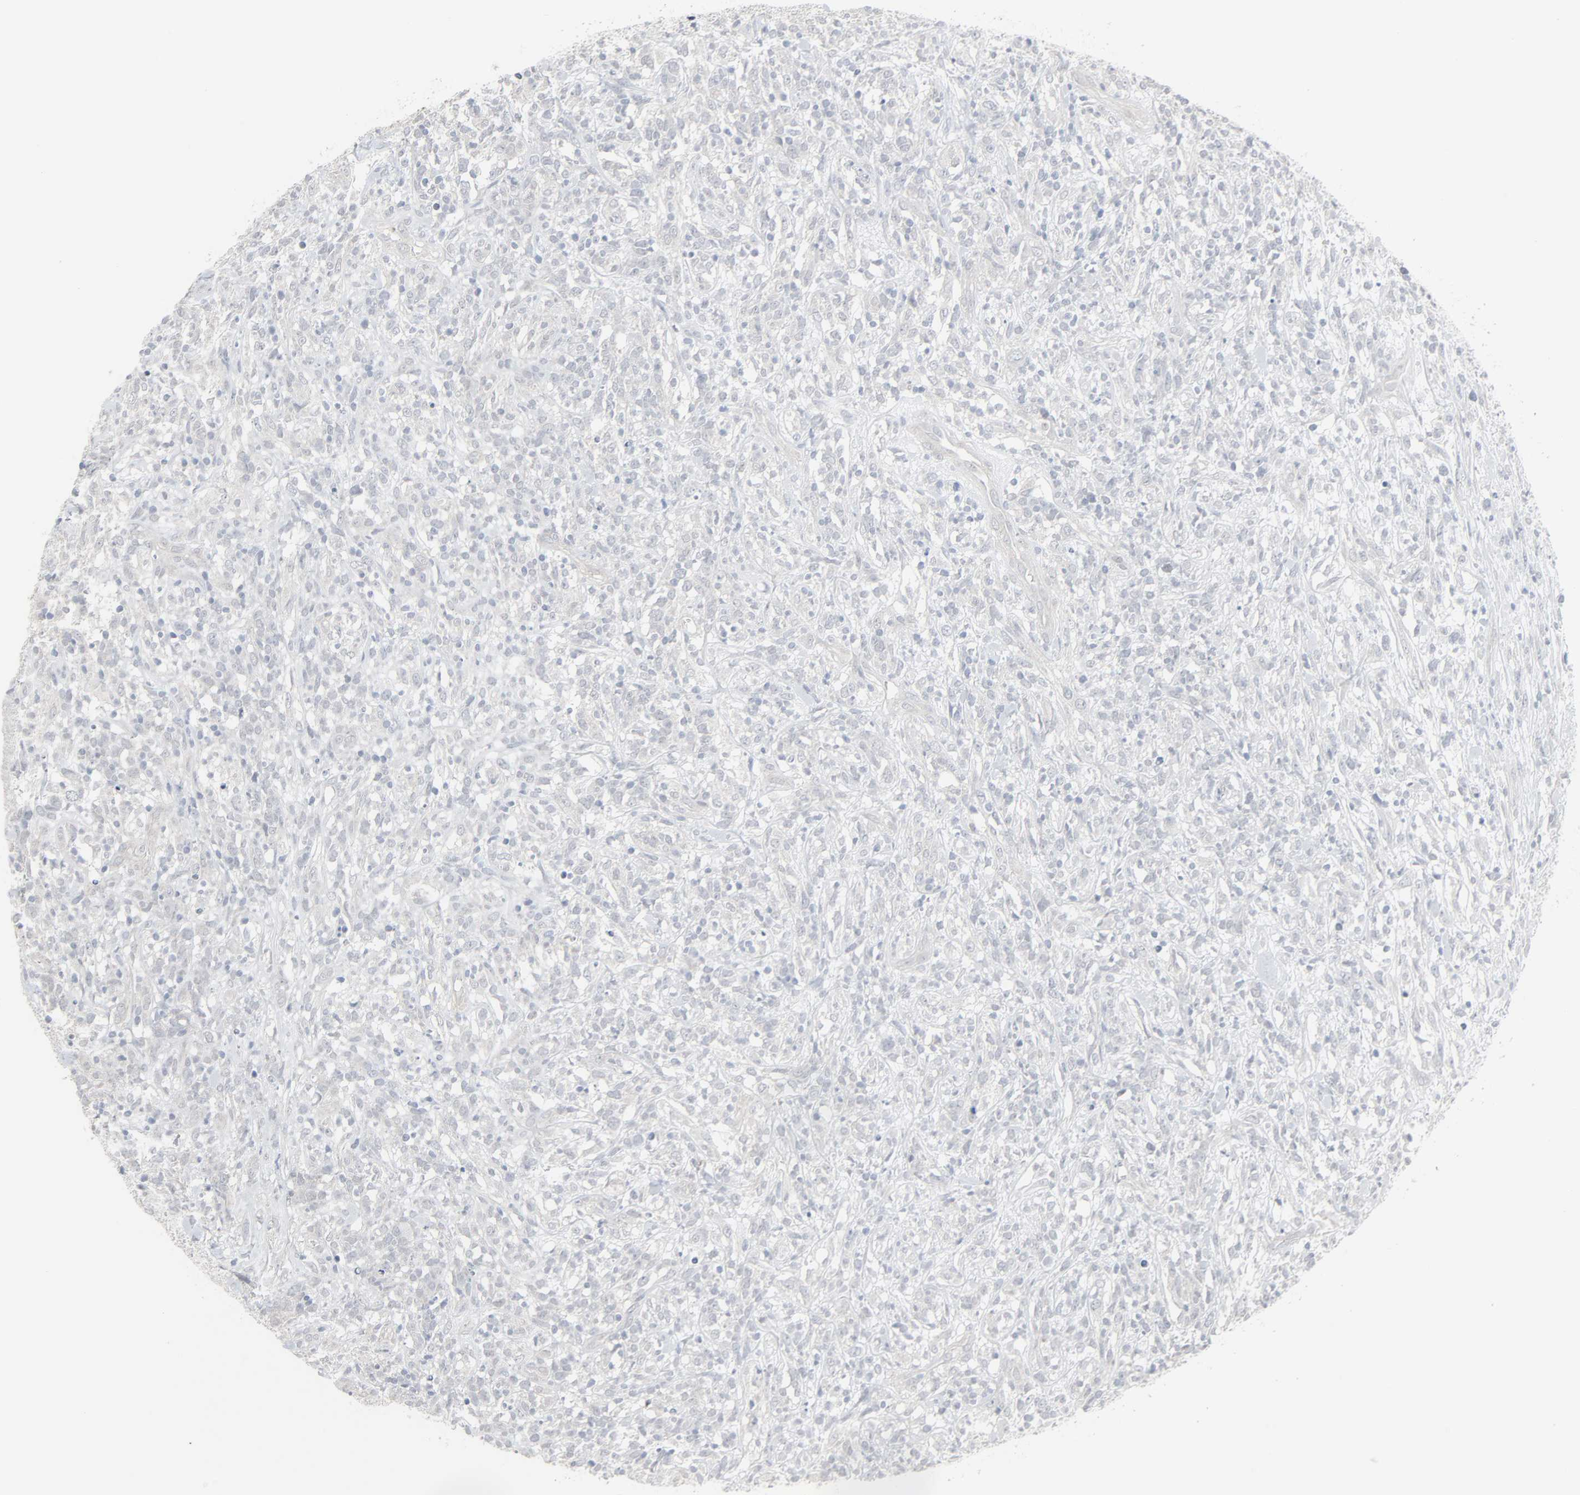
{"staining": {"intensity": "negative", "quantity": "none", "location": "none"}, "tissue": "lymphoma", "cell_type": "Tumor cells", "image_type": "cancer", "snomed": [{"axis": "morphology", "description": "Malignant lymphoma, non-Hodgkin's type, High grade"}, {"axis": "topography", "description": "Lymph node"}], "caption": "Immunohistochemistry micrograph of neoplastic tissue: malignant lymphoma, non-Hodgkin's type (high-grade) stained with DAB displays no significant protein positivity in tumor cells.", "gene": "NEUROD1", "patient": {"sex": "female", "age": 73}}